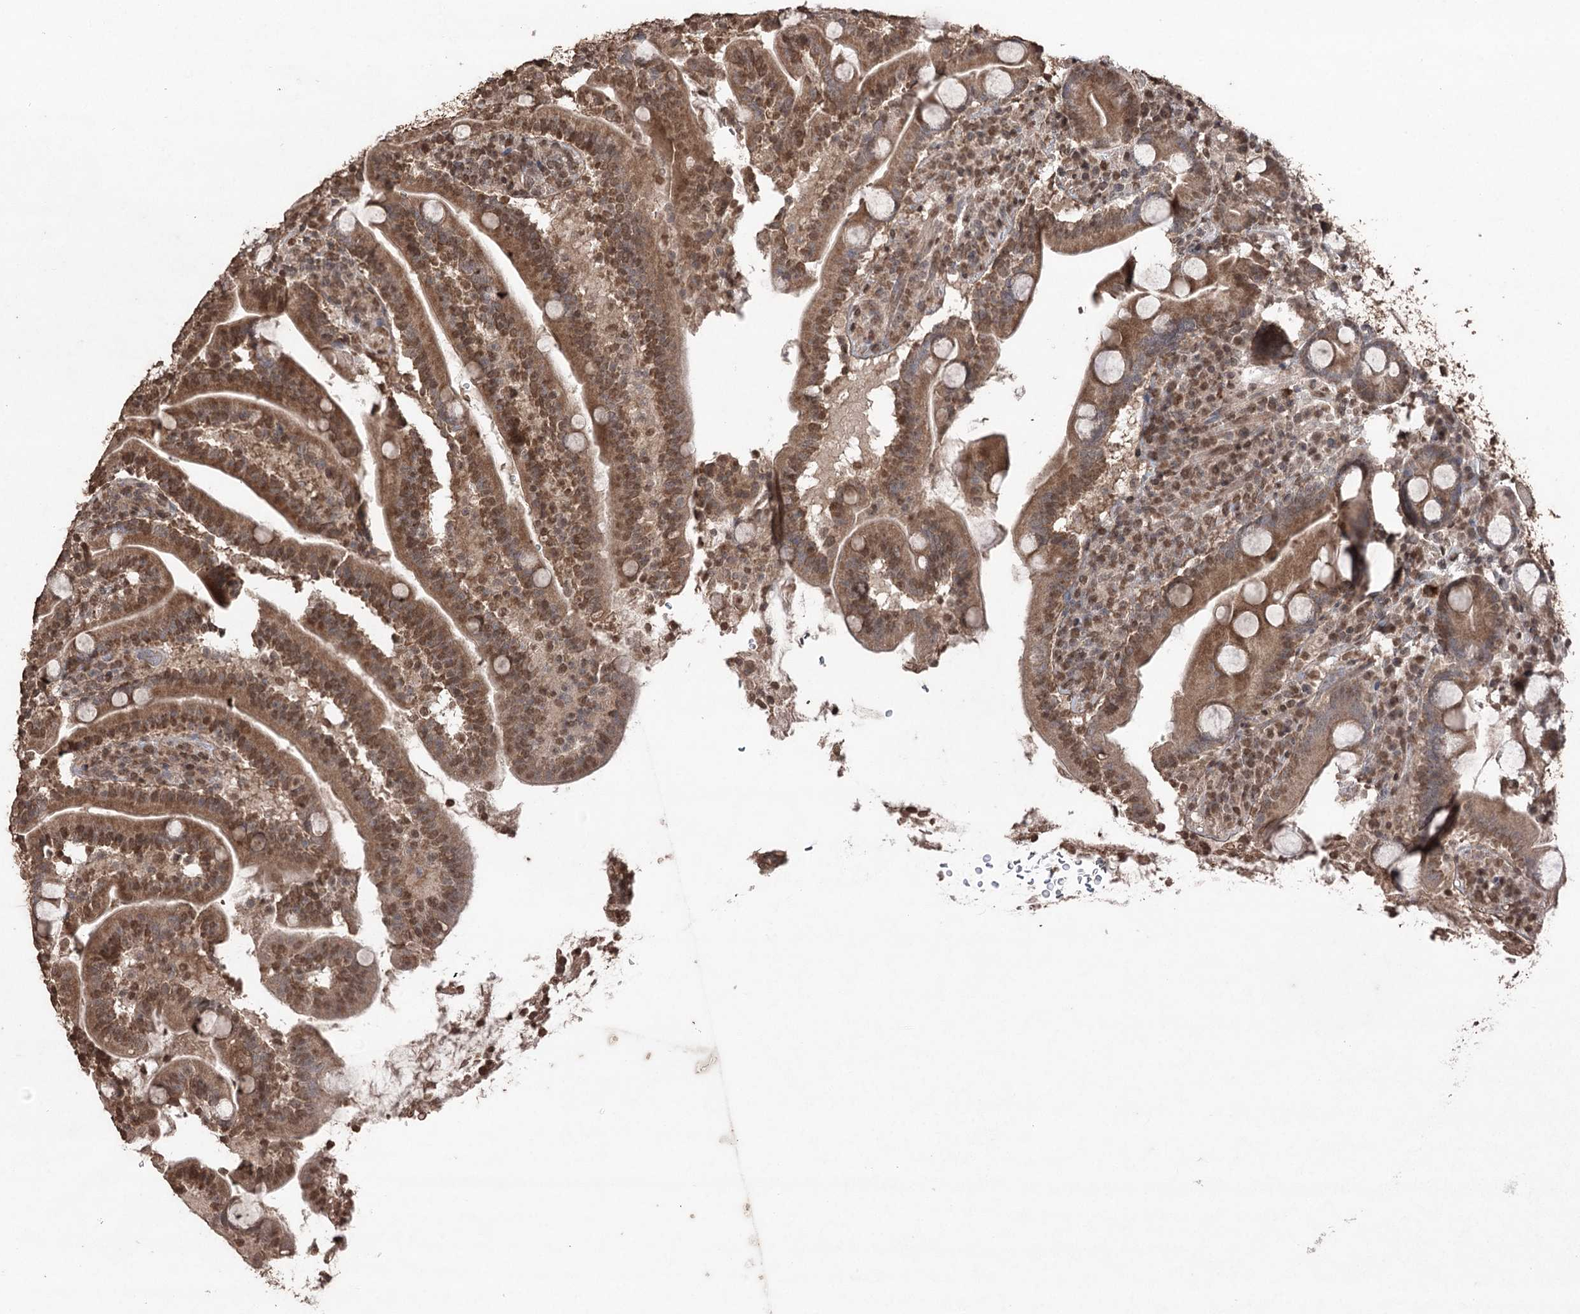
{"staining": {"intensity": "moderate", "quantity": ">75%", "location": "cytoplasmic/membranous,nuclear"}, "tissue": "duodenum", "cell_type": "Glandular cells", "image_type": "normal", "snomed": [{"axis": "morphology", "description": "Normal tissue, NOS"}, {"axis": "topography", "description": "Duodenum"}], "caption": "Immunohistochemistry histopathology image of benign duodenum: duodenum stained using immunohistochemistry (IHC) exhibits medium levels of moderate protein expression localized specifically in the cytoplasmic/membranous,nuclear of glandular cells, appearing as a cytoplasmic/membranous,nuclear brown color.", "gene": "ATG14", "patient": {"sex": "male", "age": 35}}